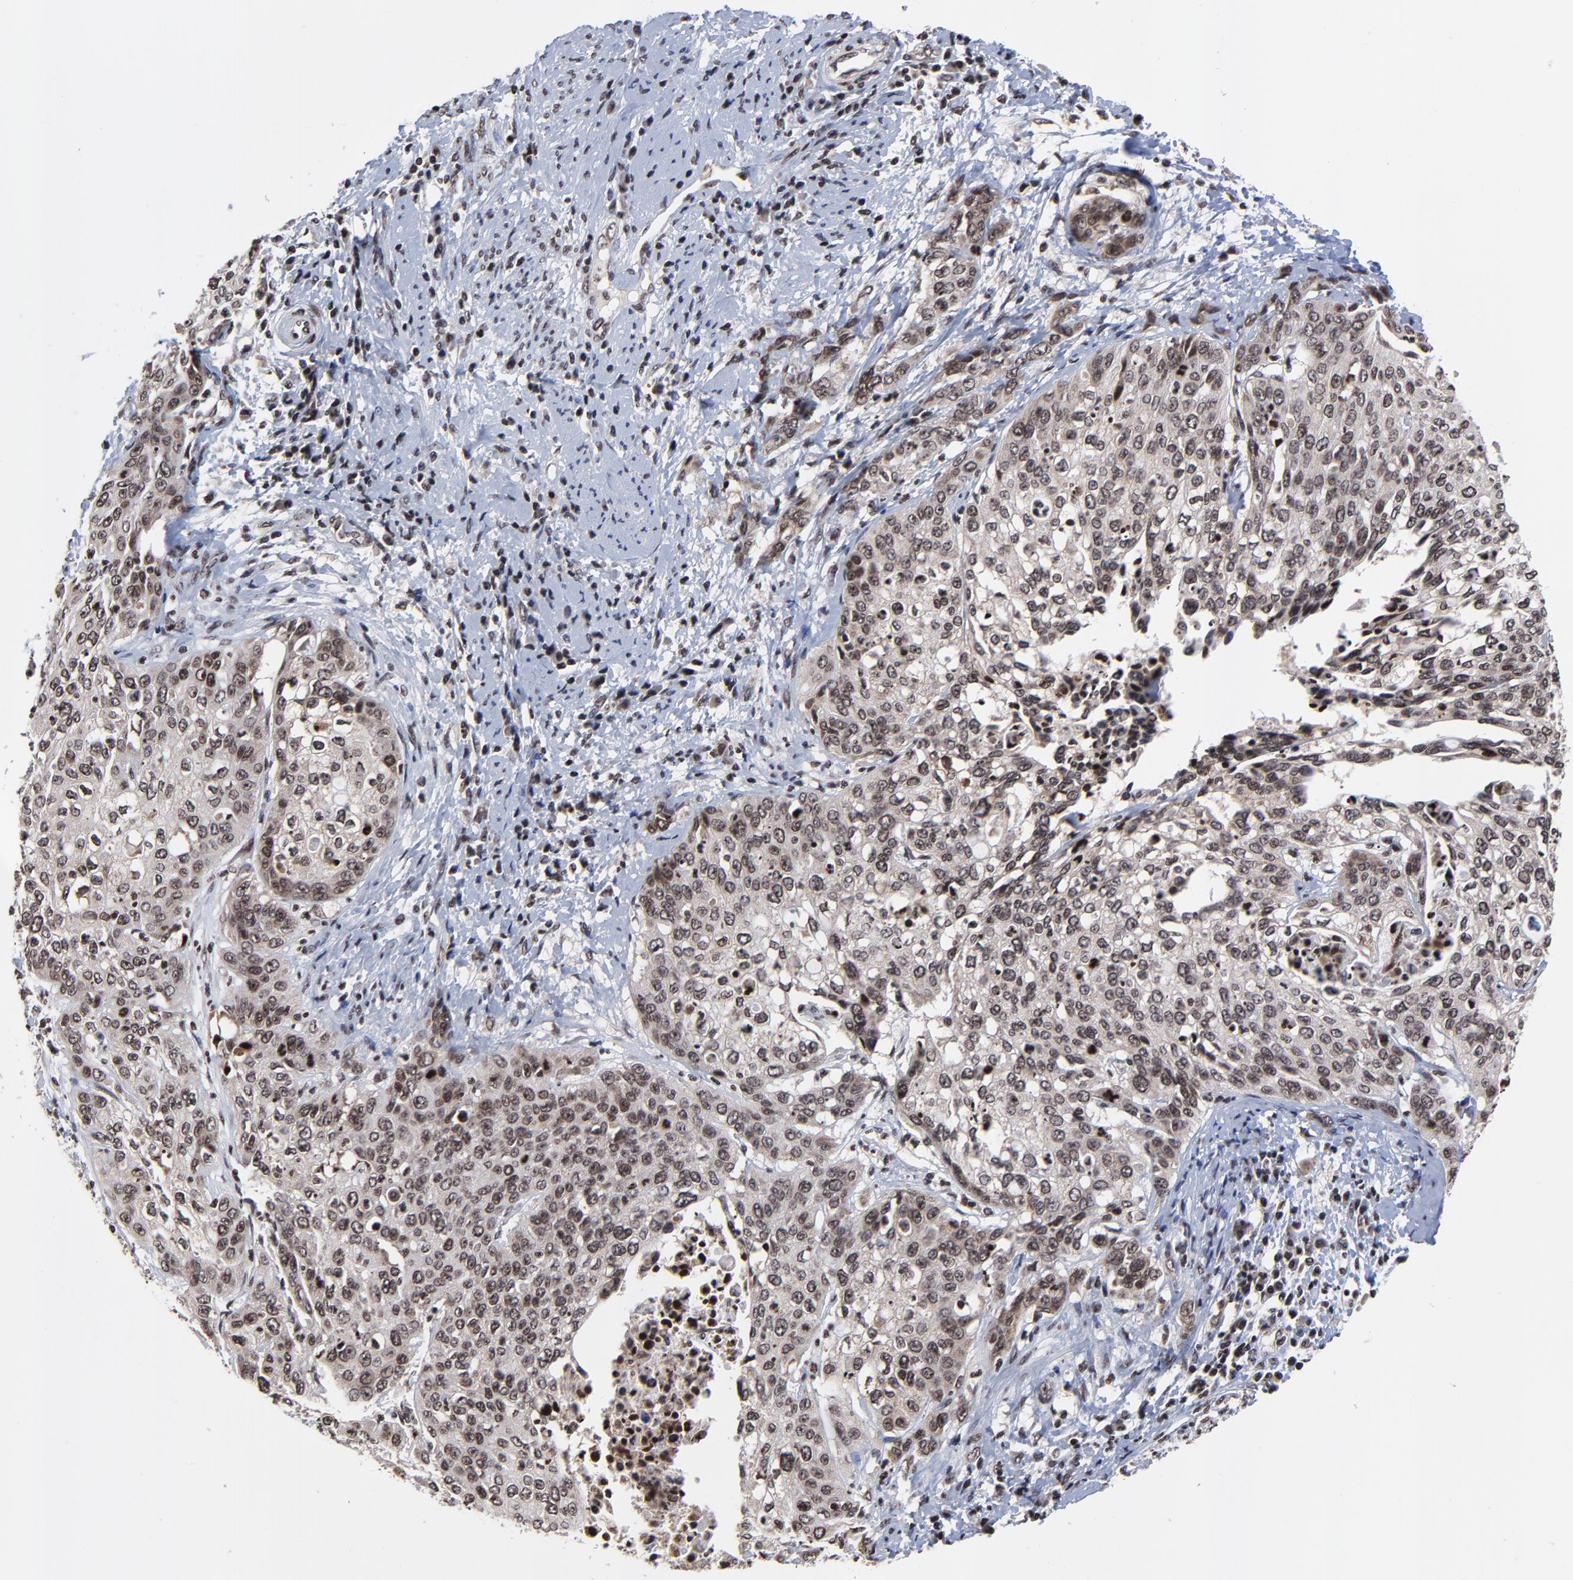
{"staining": {"intensity": "weak", "quantity": ">75%", "location": "cytoplasmic/membranous,nuclear"}, "tissue": "cervical cancer", "cell_type": "Tumor cells", "image_type": "cancer", "snomed": [{"axis": "morphology", "description": "Squamous cell carcinoma, NOS"}, {"axis": "topography", "description": "Cervix"}], "caption": "Immunohistochemistry (IHC) of cervical squamous cell carcinoma displays low levels of weak cytoplasmic/membranous and nuclear staining in approximately >75% of tumor cells.", "gene": "ZNF777", "patient": {"sex": "female", "age": 41}}